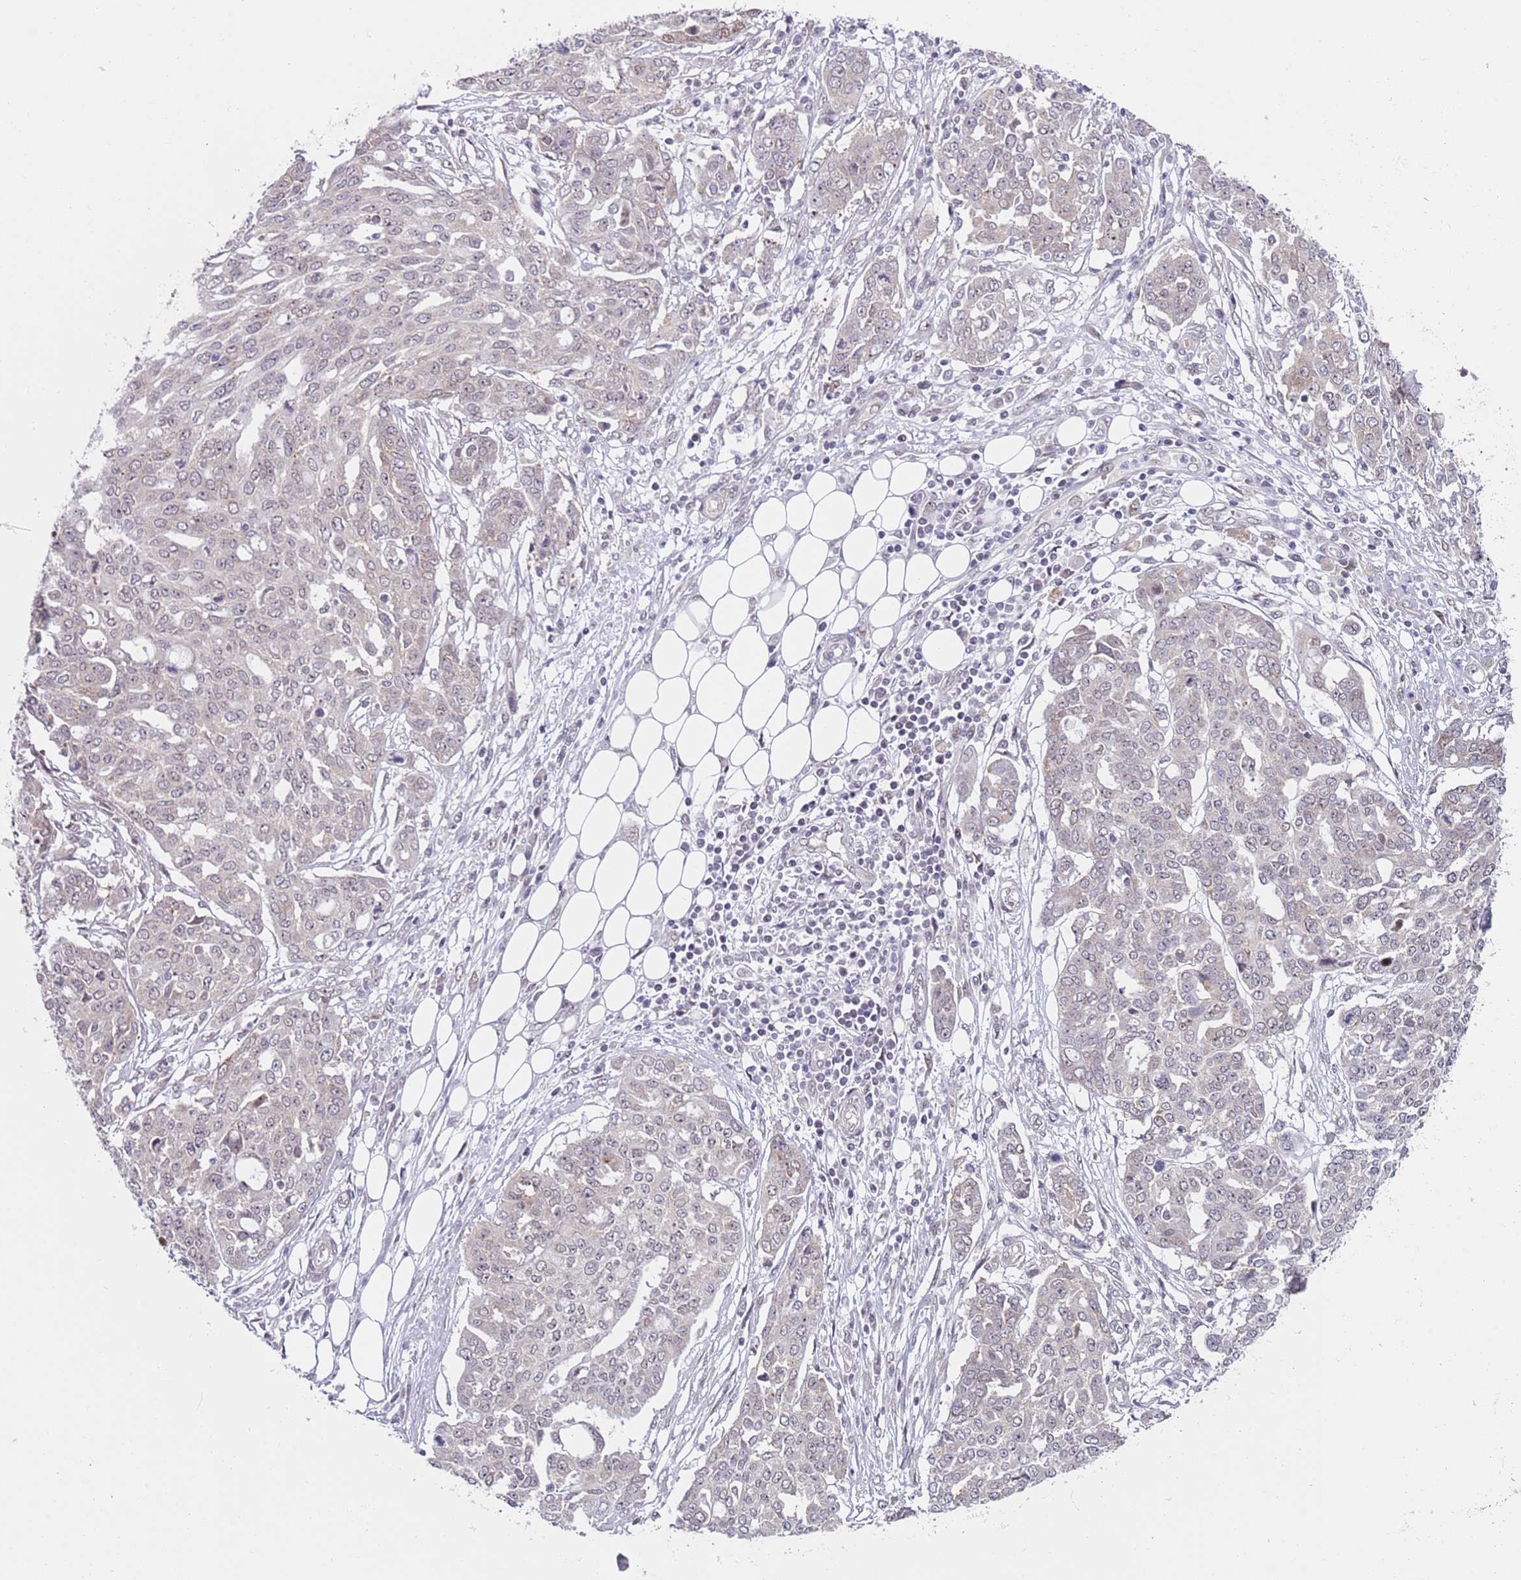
{"staining": {"intensity": "negative", "quantity": "none", "location": "none"}, "tissue": "ovarian cancer", "cell_type": "Tumor cells", "image_type": "cancer", "snomed": [{"axis": "morphology", "description": "Cystadenocarcinoma, serous, NOS"}, {"axis": "topography", "description": "Soft tissue"}, {"axis": "topography", "description": "Ovary"}], "caption": "High magnification brightfield microscopy of ovarian serous cystadenocarcinoma stained with DAB (brown) and counterstained with hematoxylin (blue): tumor cells show no significant staining.", "gene": "SLC25A32", "patient": {"sex": "female", "age": 57}}